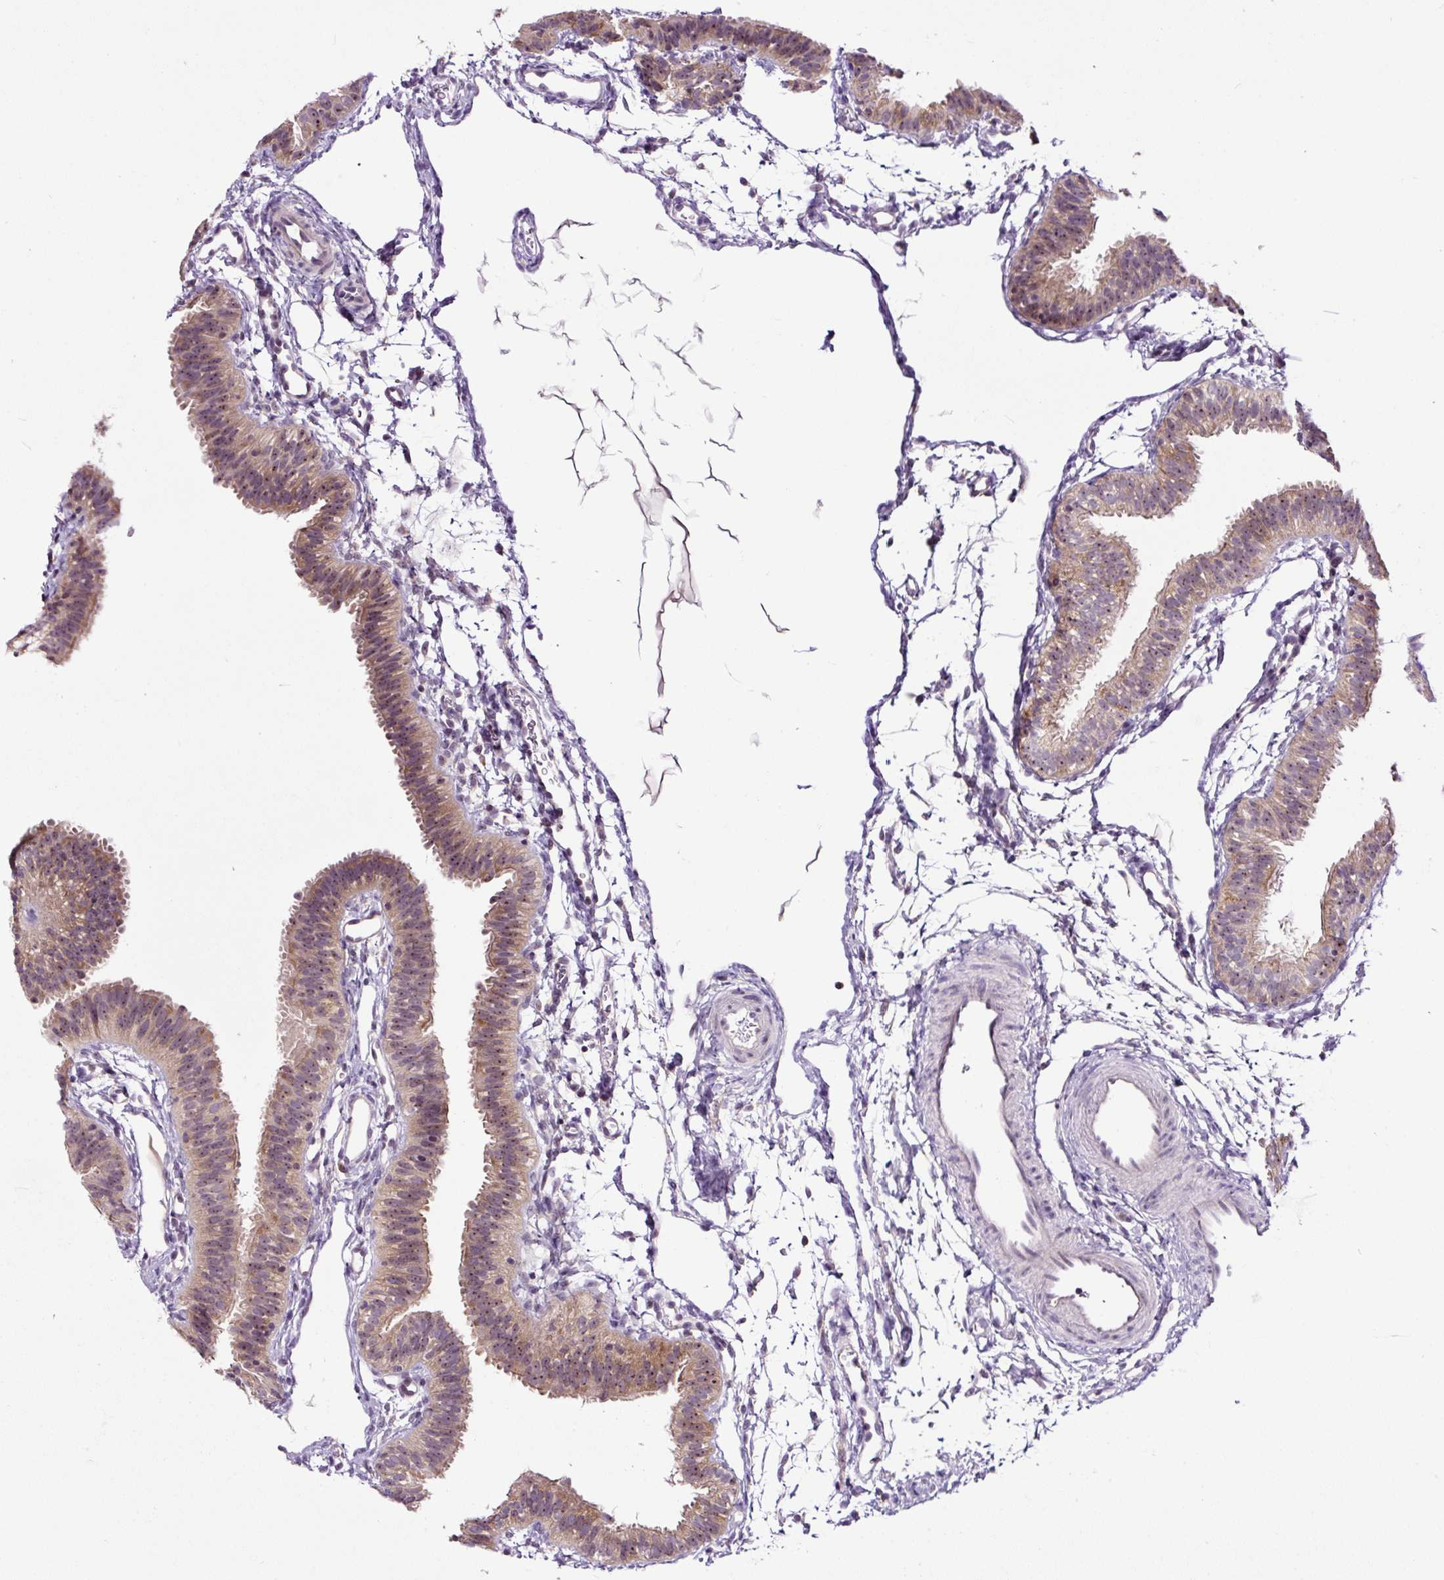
{"staining": {"intensity": "weak", "quantity": ">75%", "location": "cytoplasmic/membranous"}, "tissue": "fallopian tube", "cell_type": "Glandular cells", "image_type": "normal", "snomed": [{"axis": "morphology", "description": "Normal tissue, NOS"}, {"axis": "topography", "description": "Fallopian tube"}], "caption": "This histopathology image shows immunohistochemistry (IHC) staining of benign human fallopian tube, with low weak cytoplasmic/membranous staining in approximately >75% of glandular cells.", "gene": "NOM1", "patient": {"sex": "female", "age": 35}}